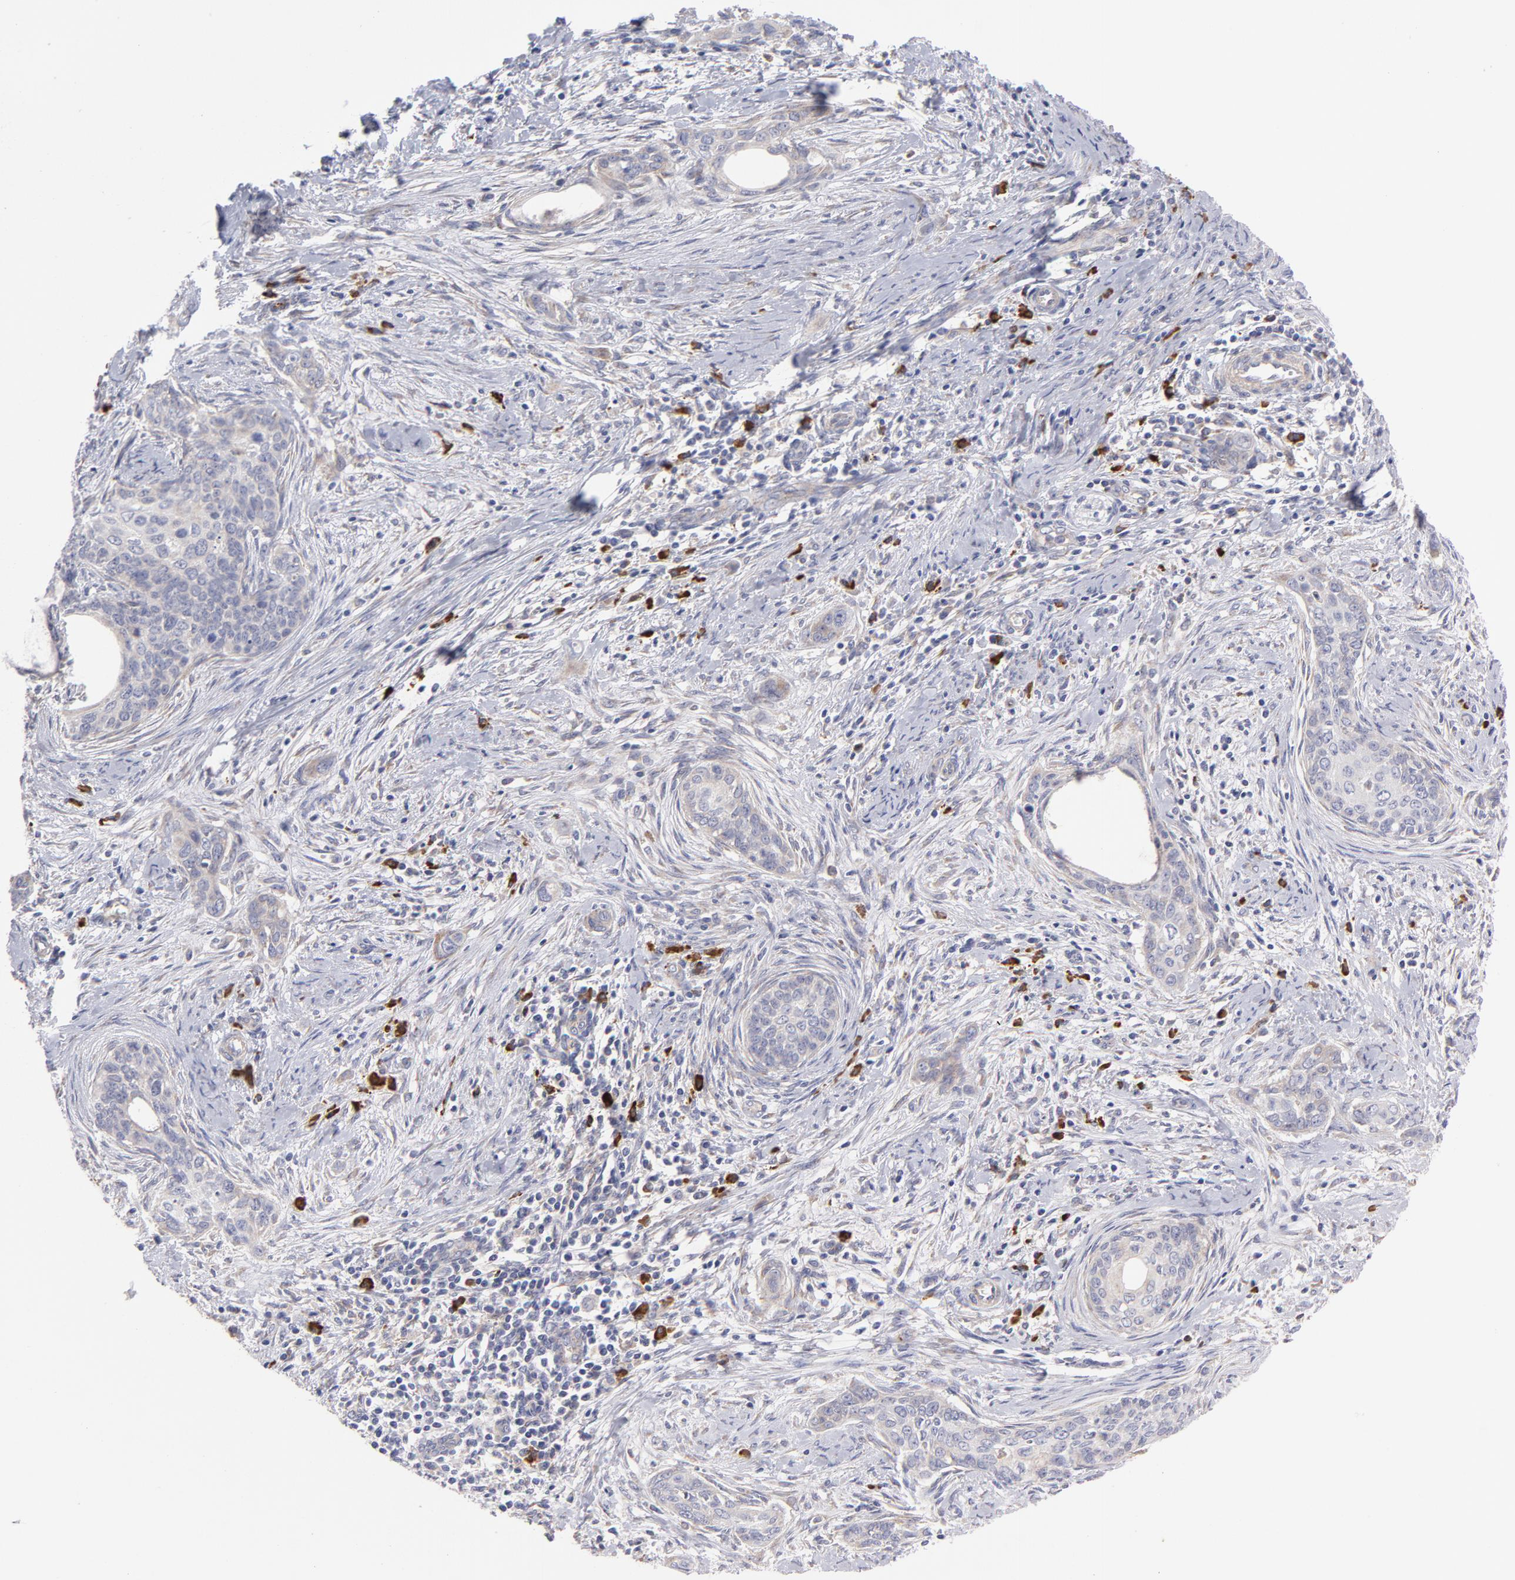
{"staining": {"intensity": "negative", "quantity": "none", "location": "none"}, "tissue": "cervical cancer", "cell_type": "Tumor cells", "image_type": "cancer", "snomed": [{"axis": "morphology", "description": "Squamous cell carcinoma, NOS"}, {"axis": "topography", "description": "Cervix"}], "caption": "Micrograph shows no significant protein expression in tumor cells of cervical cancer (squamous cell carcinoma).", "gene": "RAPGEF3", "patient": {"sex": "female", "age": 33}}